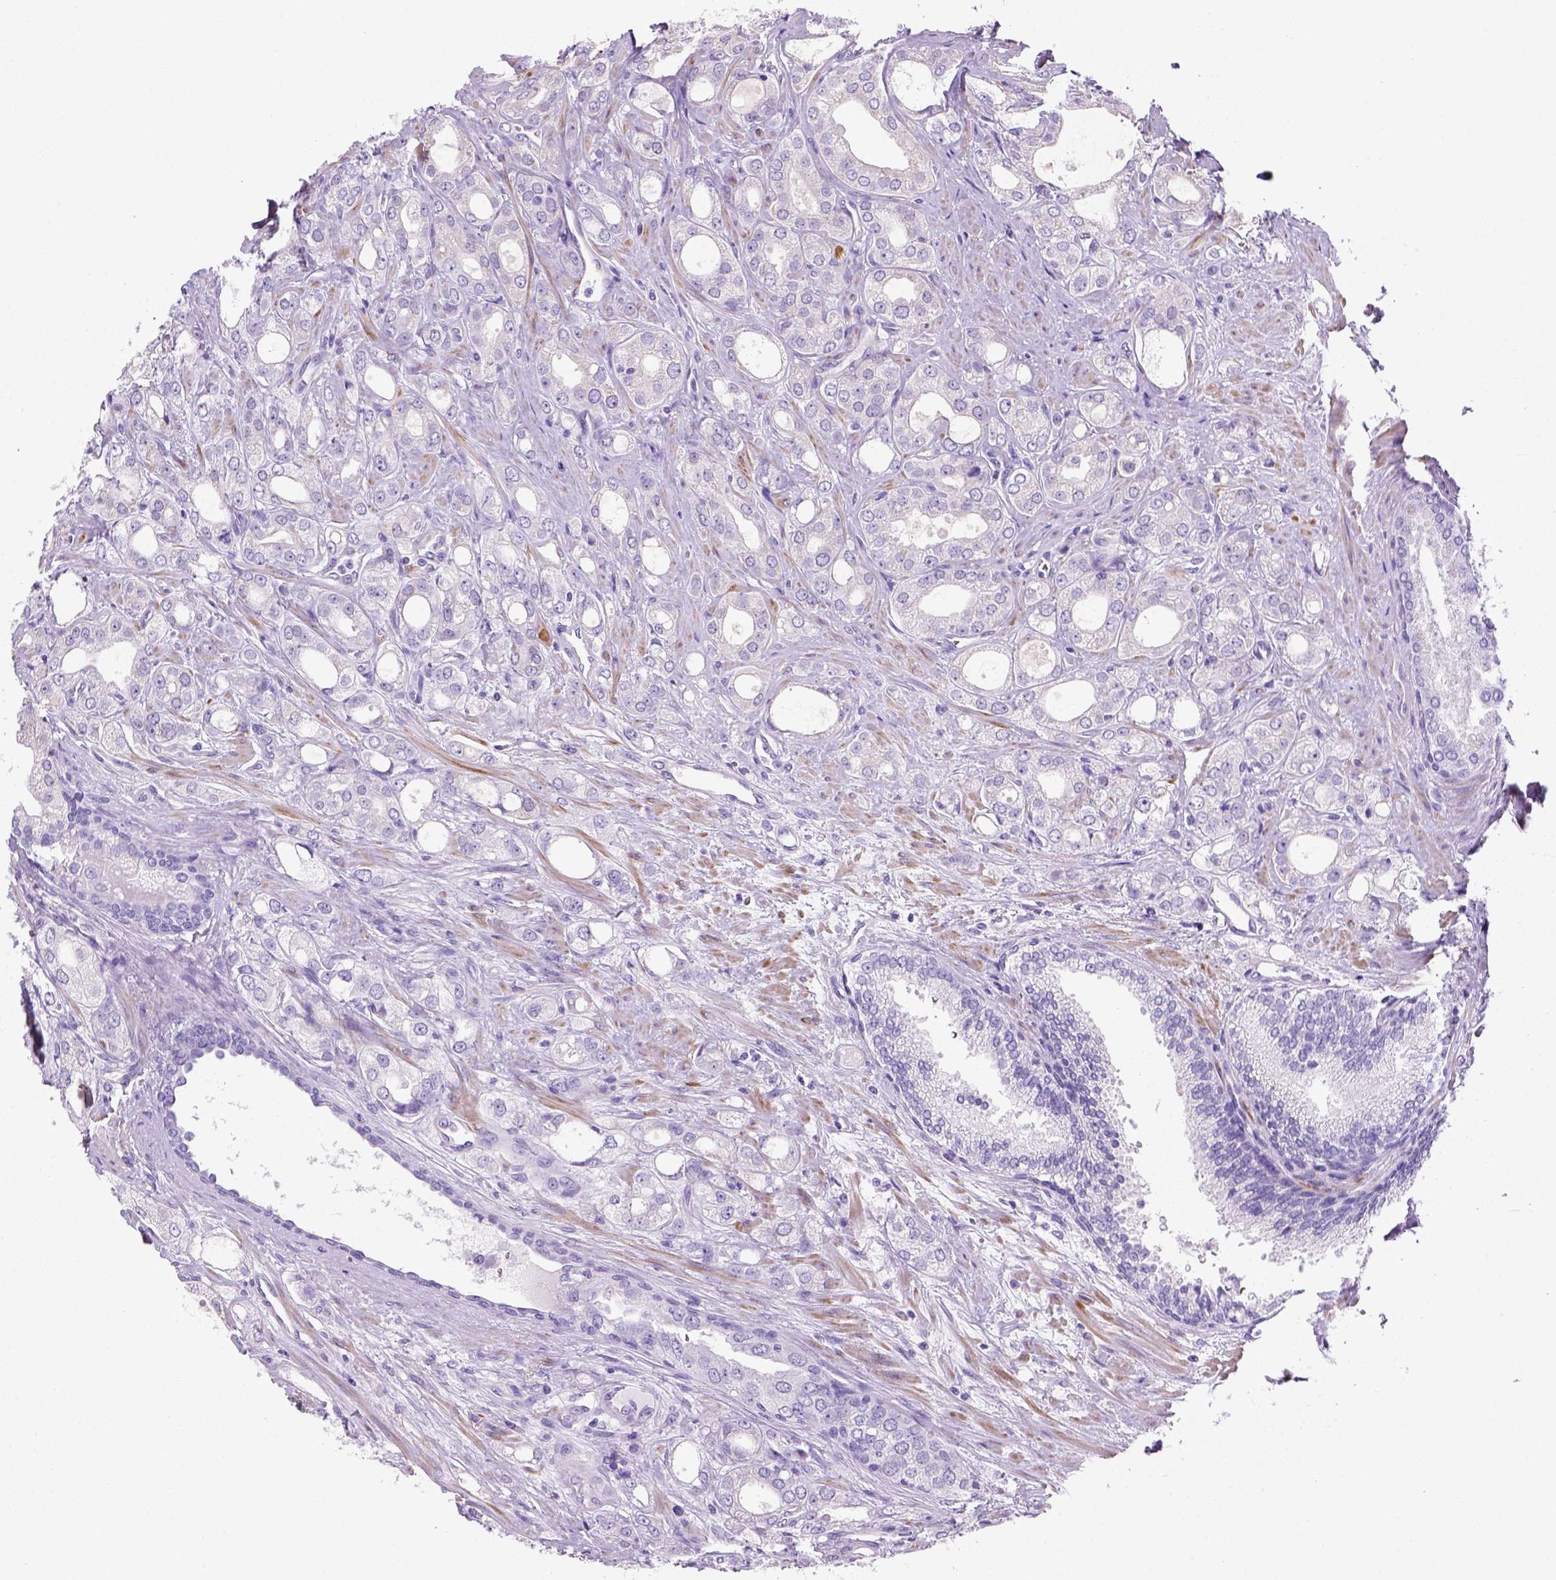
{"staining": {"intensity": "negative", "quantity": "none", "location": "none"}, "tissue": "prostate cancer", "cell_type": "Tumor cells", "image_type": "cancer", "snomed": [{"axis": "morphology", "description": "Adenocarcinoma, NOS"}, {"axis": "morphology", "description": "Adenocarcinoma, High grade"}, {"axis": "topography", "description": "Prostate"}], "caption": "High magnification brightfield microscopy of prostate adenocarcinoma stained with DAB (brown) and counterstained with hematoxylin (blue): tumor cells show no significant staining. The staining is performed using DAB brown chromogen with nuclei counter-stained in using hematoxylin.", "gene": "ARHGEF33", "patient": {"sex": "male", "age": 70}}